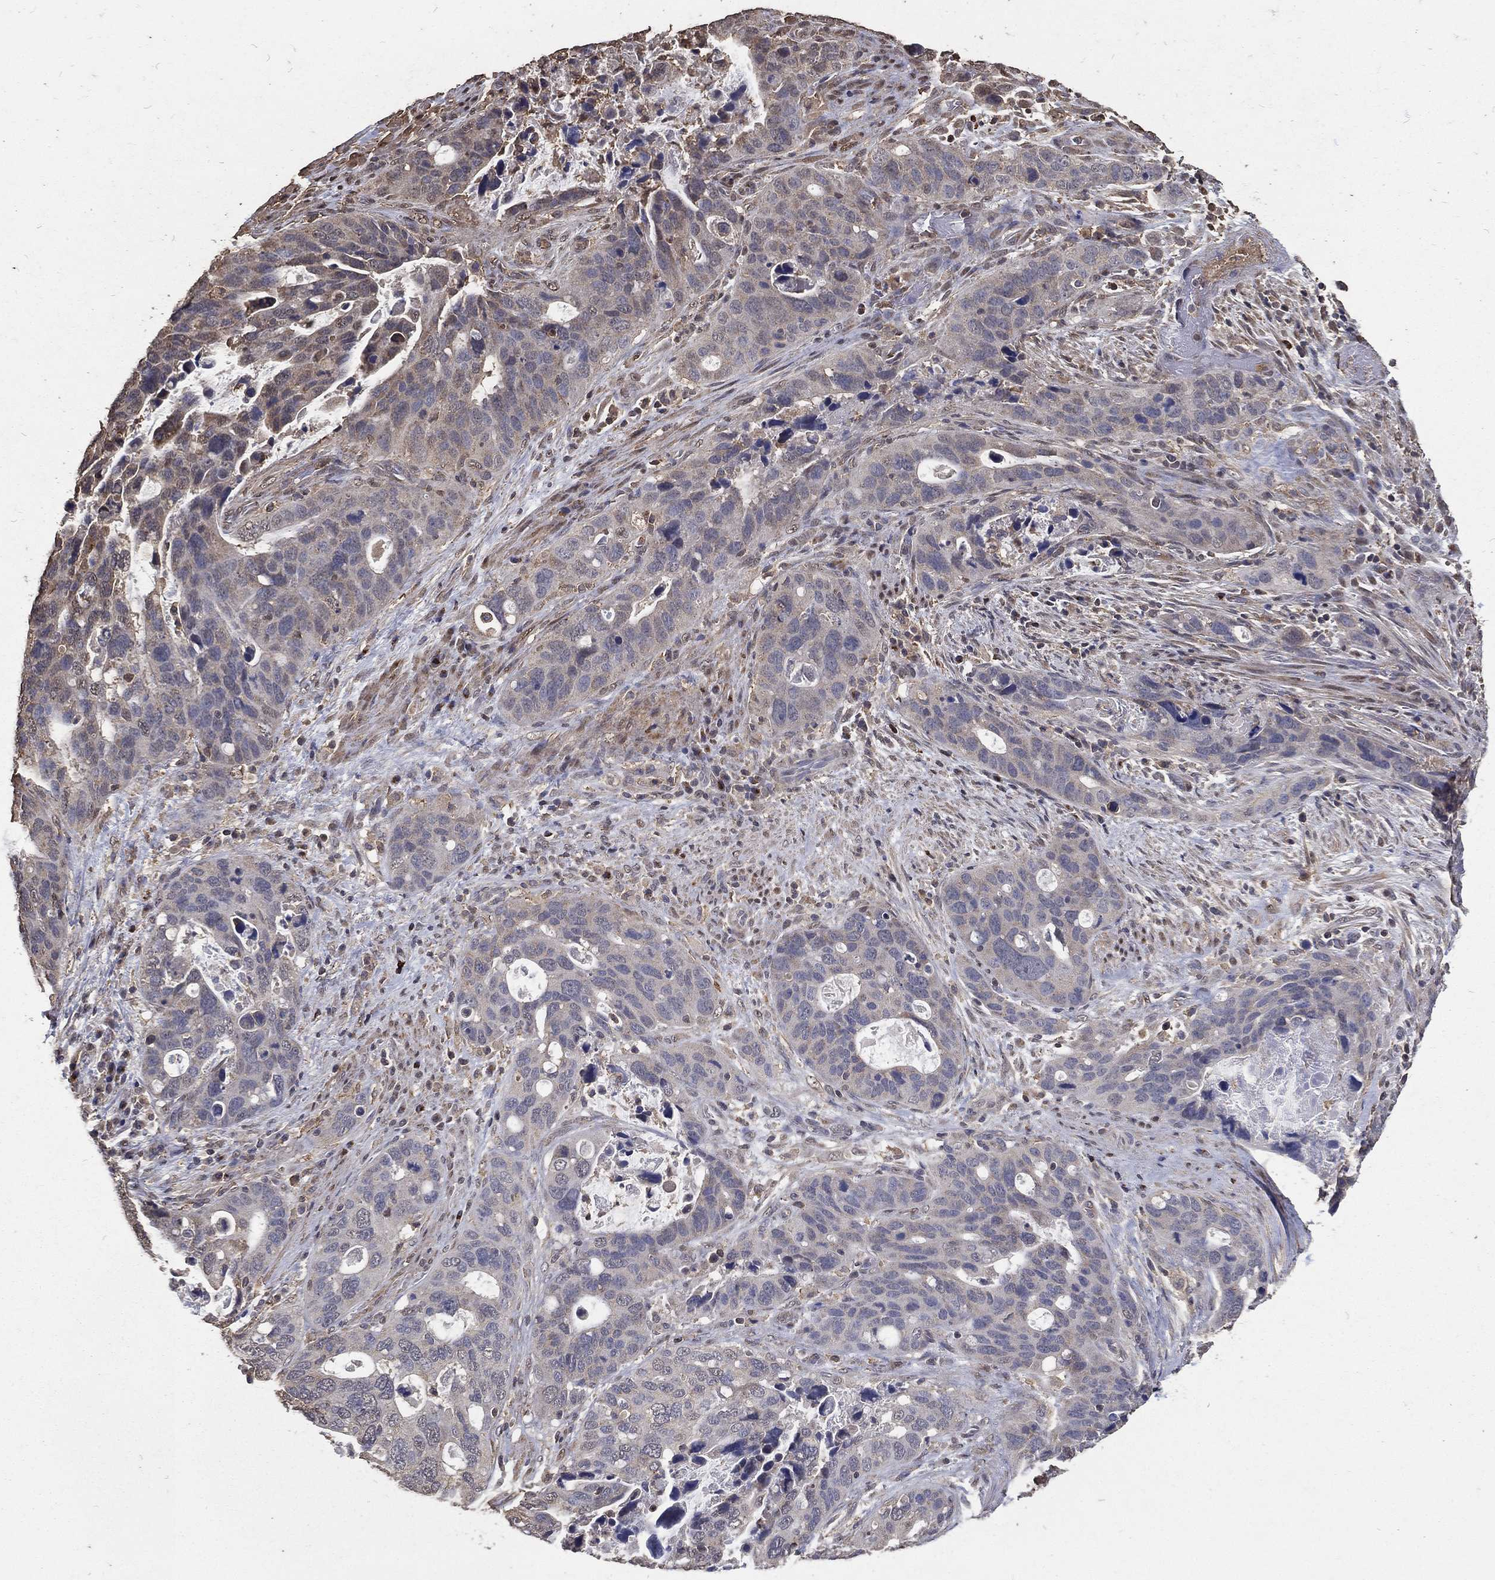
{"staining": {"intensity": "negative", "quantity": "none", "location": "none"}, "tissue": "stomach cancer", "cell_type": "Tumor cells", "image_type": "cancer", "snomed": [{"axis": "morphology", "description": "Adenocarcinoma, NOS"}, {"axis": "topography", "description": "Stomach"}], "caption": "Adenocarcinoma (stomach) was stained to show a protein in brown. There is no significant staining in tumor cells.", "gene": "GPR183", "patient": {"sex": "male", "age": 54}}